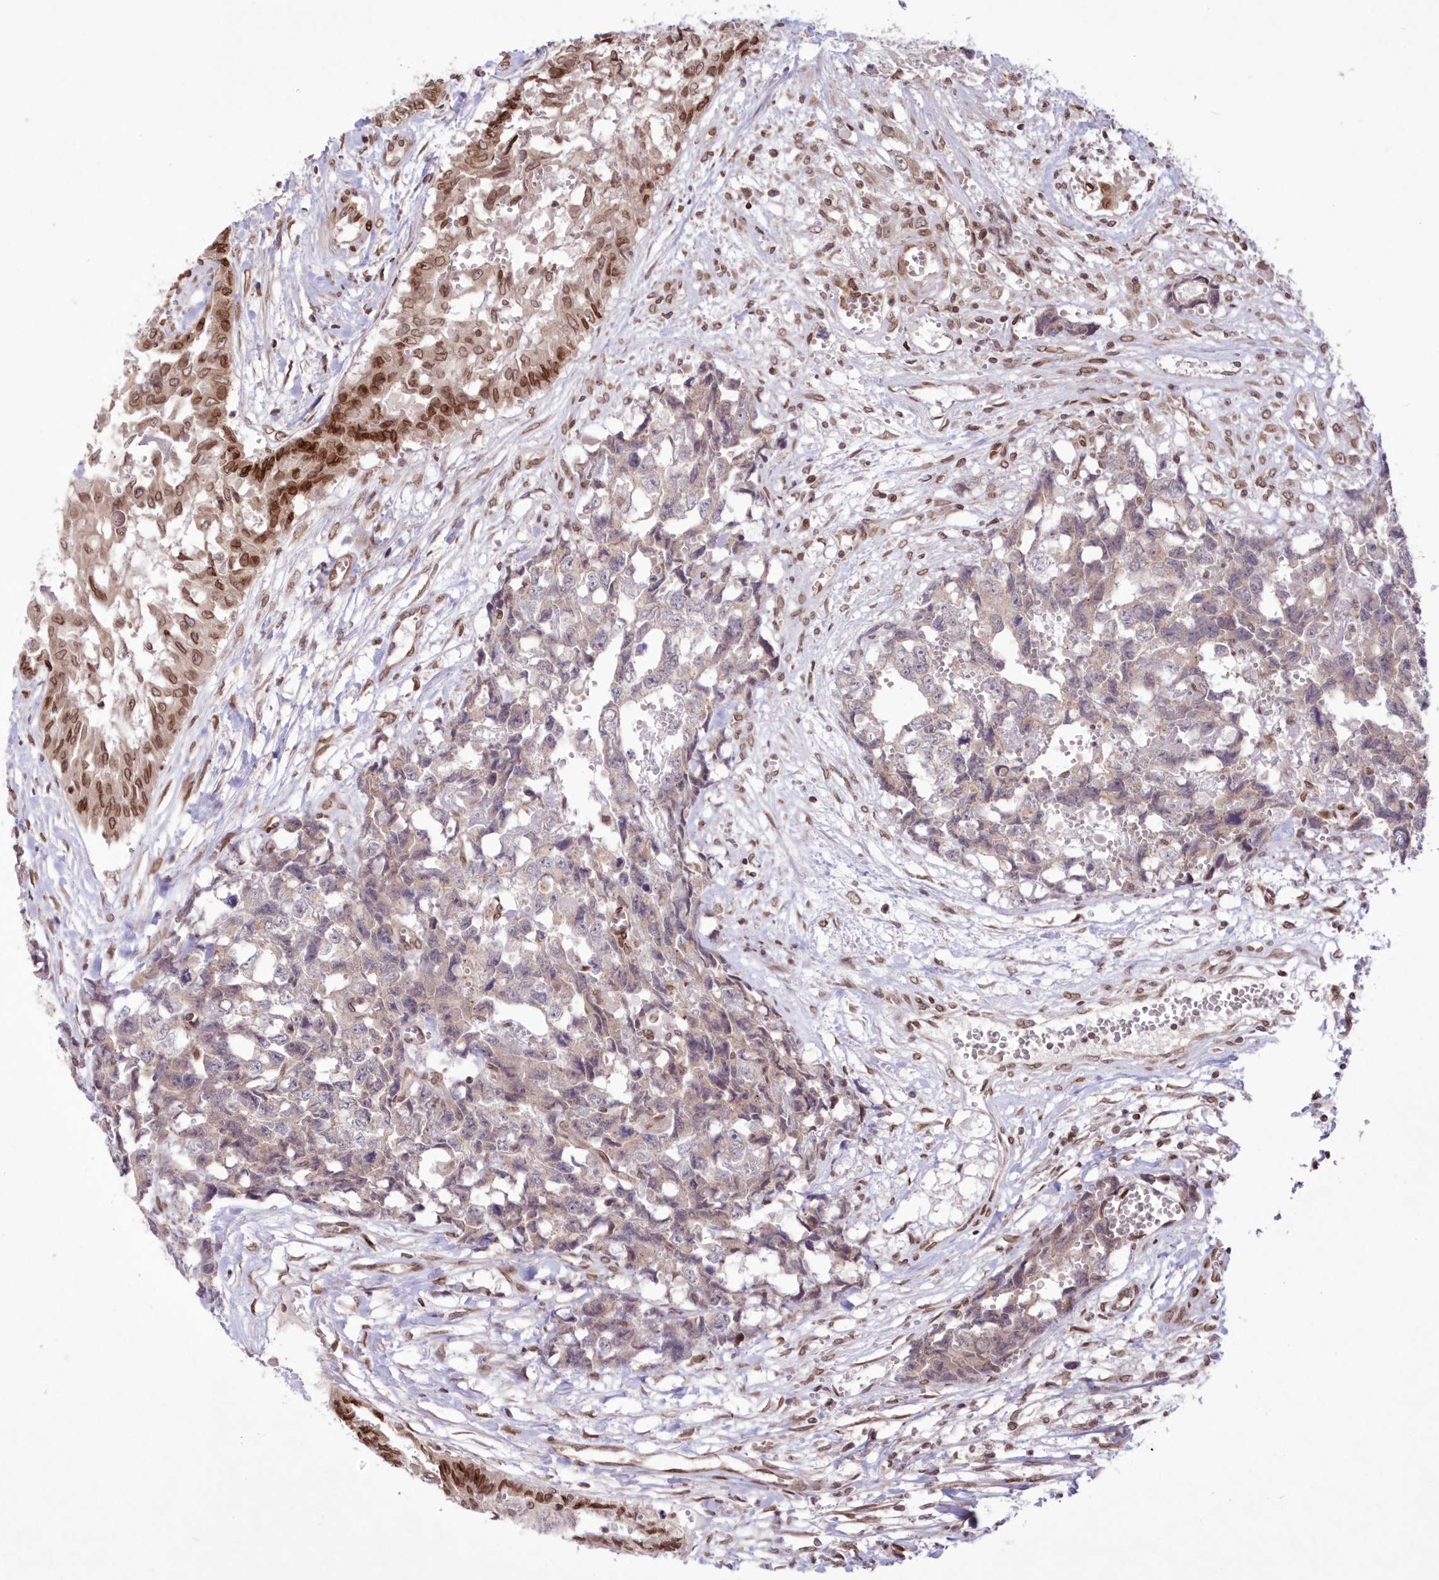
{"staining": {"intensity": "negative", "quantity": "none", "location": "none"}, "tissue": "testis cancer", "cell_type": "Tumor cells", "image_type": "cancer", "snomed": [{"axis": "morphology", "description": "Carcinoma, Embryonal, NOS"}, {"axis": "topography", "description": "Testis"}], "caption": "The immunohistochemistry histopathology image has no significant positivity in tumor cells of embryonal carcinoma (testis) tissue.", "gene": "DNAJC27", "patient": {"sex": "male", "age": 31}}